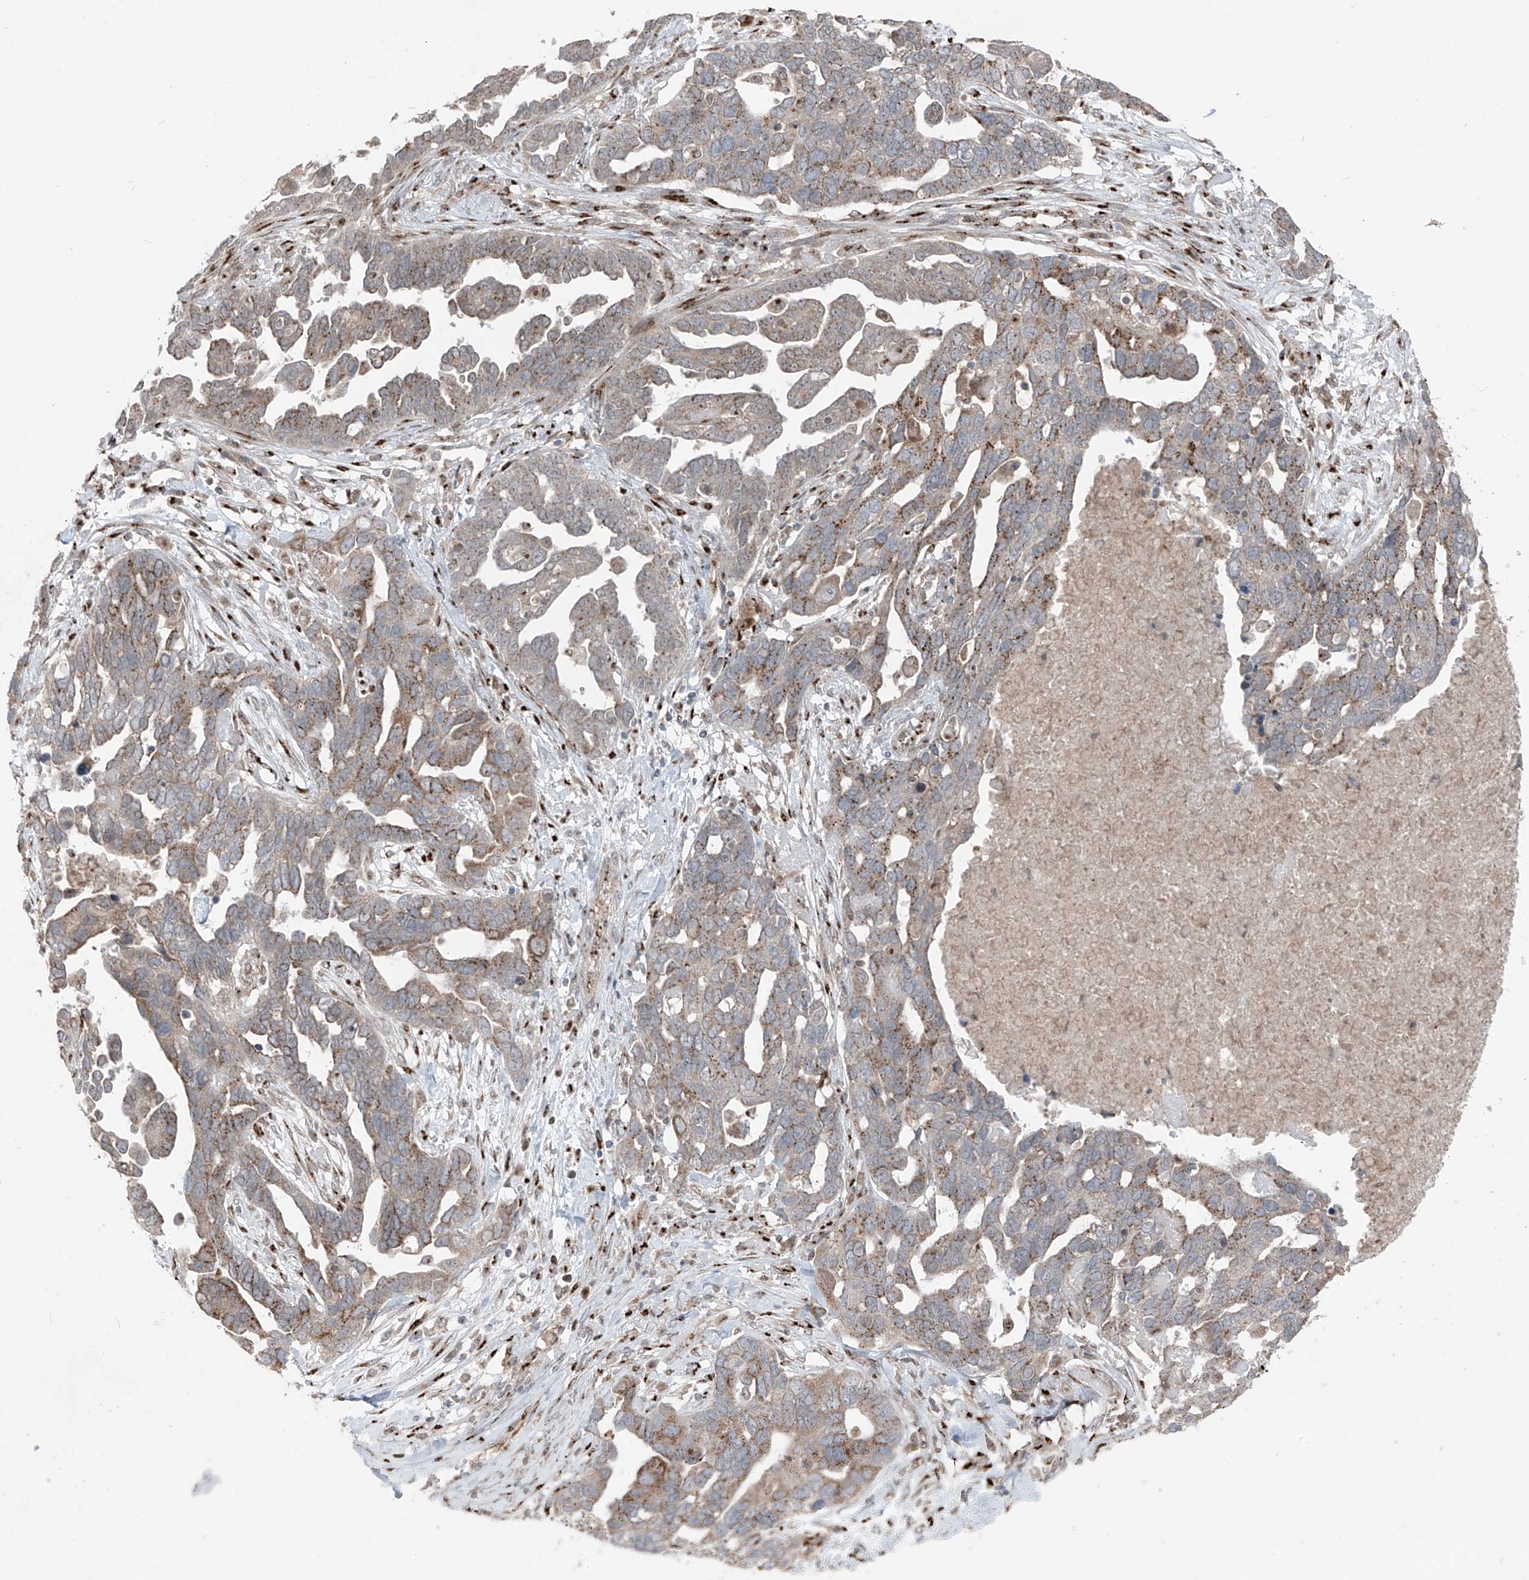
{"staining": {"intensity": "moderate", "quantity": ">75%", "location": "cytoplasmic/membranous"}, "tissue": "ovarian cancer", "cell_type": "Tumor cells", "image_type": "cancer", "snomed": [{"axis": "morphology", "description": "Cystadenocarcinoma, serous, NOS"}, {"axis": "topography", "description": "Ovary"}], "caption": "Ovarian cancer (serous cystadenocarcinoma) stained with DAB (3,3'-diaminobenzidine) IHC shows medium levels of moderate cytoplasmic/membranous expression in about >75% of tumor cells.", "gene": "ERLEC1", "patient": {"sex": "female", "age": 54}}